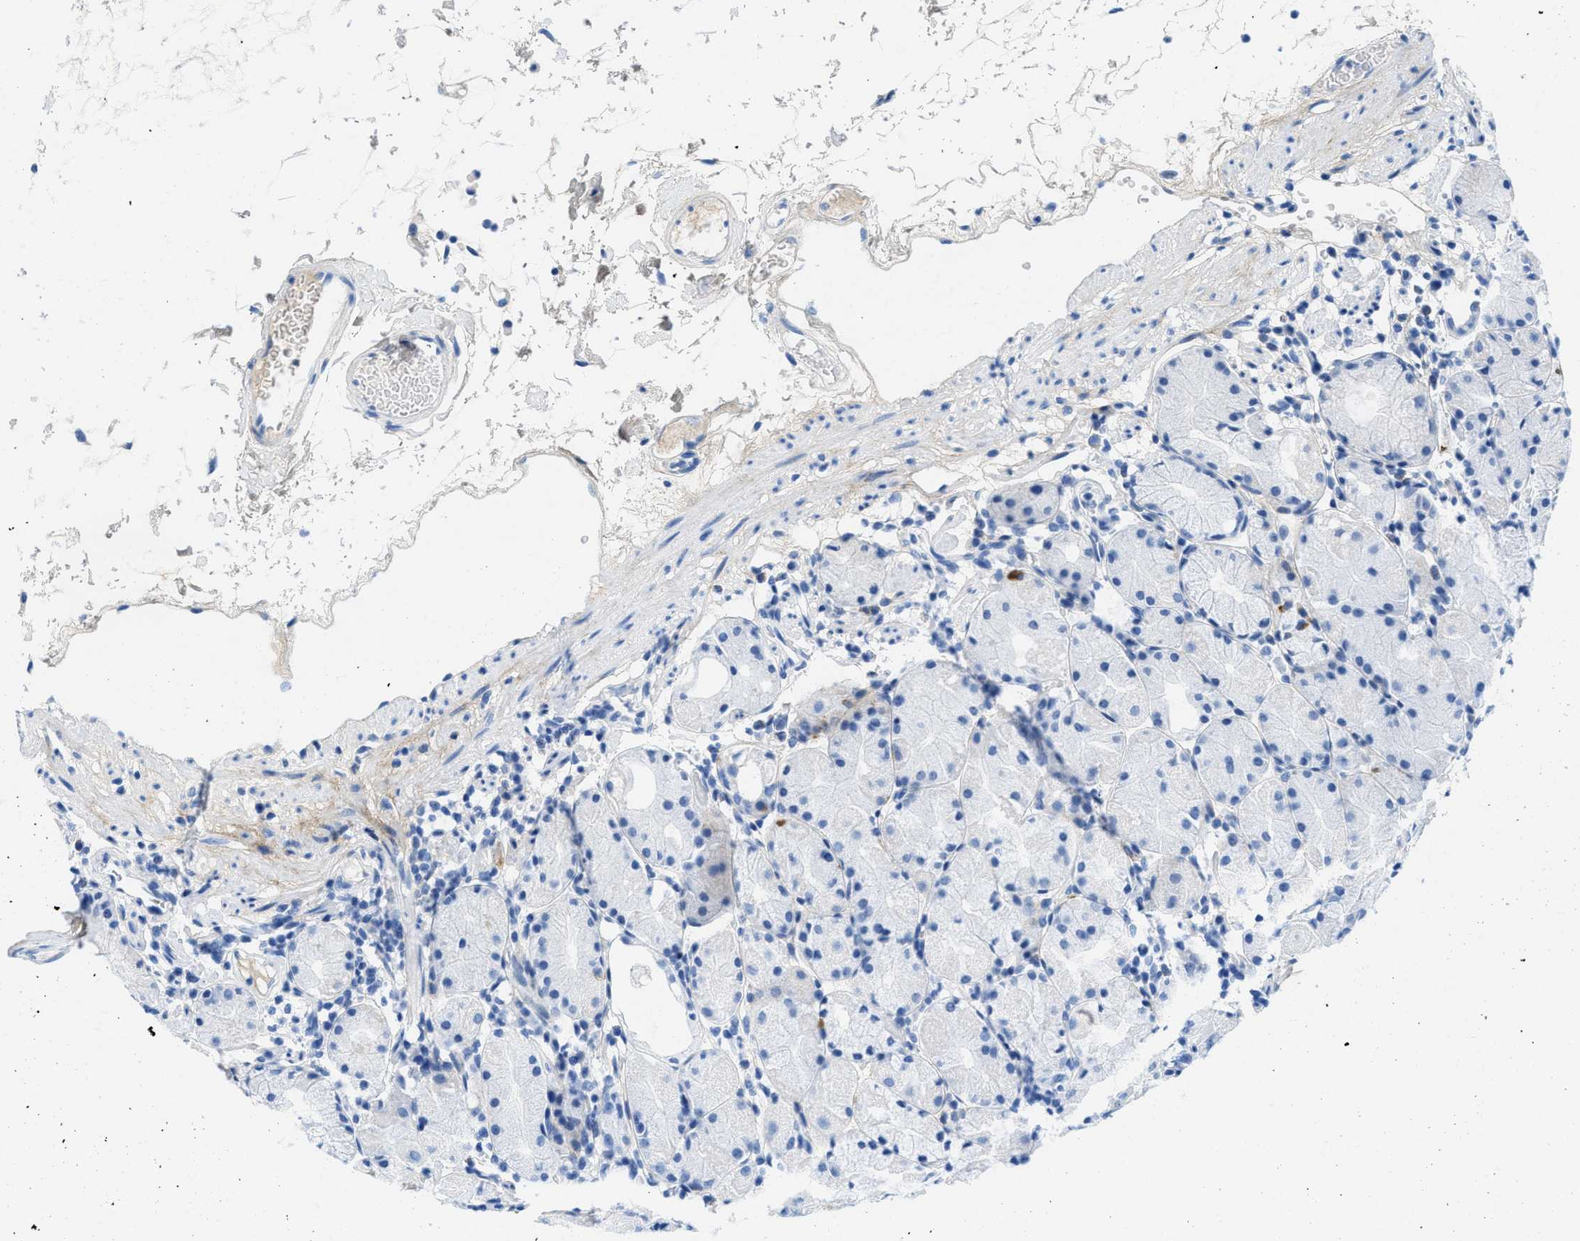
{"staining": {"intensity": "negative", "quantity": "none", "location": "none"}, "tissue": "stomach", "cell_type": "Glandular cells", "image_type": "normal", "snomed": [{"axis": "morphology", "description": "Normal tissue, NOS"}, {"axis": "topography", "description": "Stomach"}, {"axis": "topography", "description": "Stomach, lower"}], "caption": "Immunohistochemical staining of benign human stomach reveals no significant expression in glandular cells. (Immunohistochemistry (ihc), brightfield microscopy, high magnification).", "gene": "COL3A1", "patient": {"sex": "female", "age": 75}}